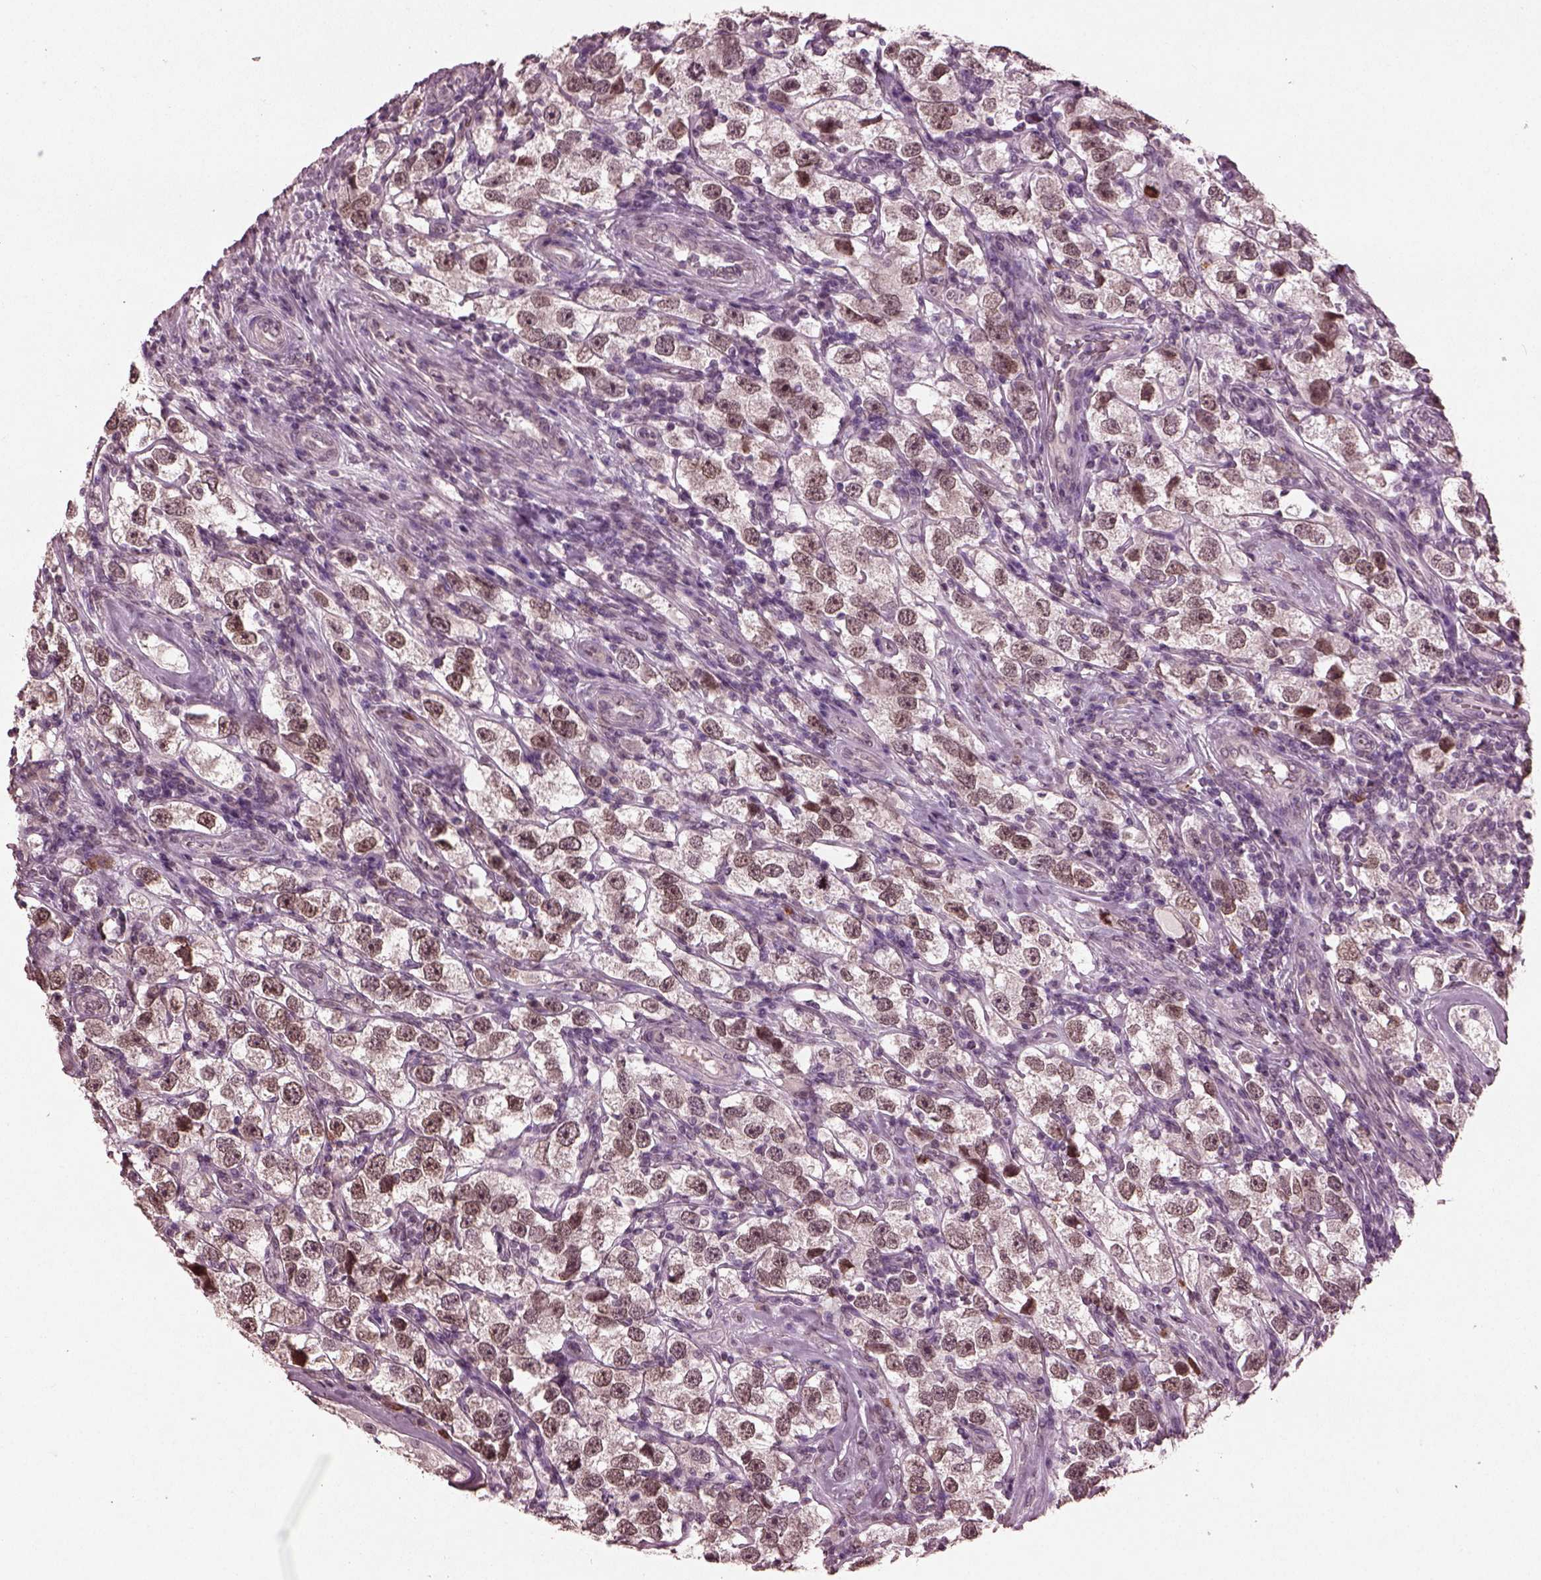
{"staining": {"intensity": "weak", "quantity": "<25%", "location": "nuclear"}, "tissue": "testis cancer", "cell_type": "Tumor cells", "image_type": "cancer", "snomed": [{"axis": "morphology", "description": "Seminoma, NOS"}, {"axis": "topography", "description": "Testis"}], "caption": "Testis seminoma was stained to show a protein in brown. There is no significant staining in tumor cells.", "gene": "IL18RAP", "patient": {"sex": "male", "age": 26}}